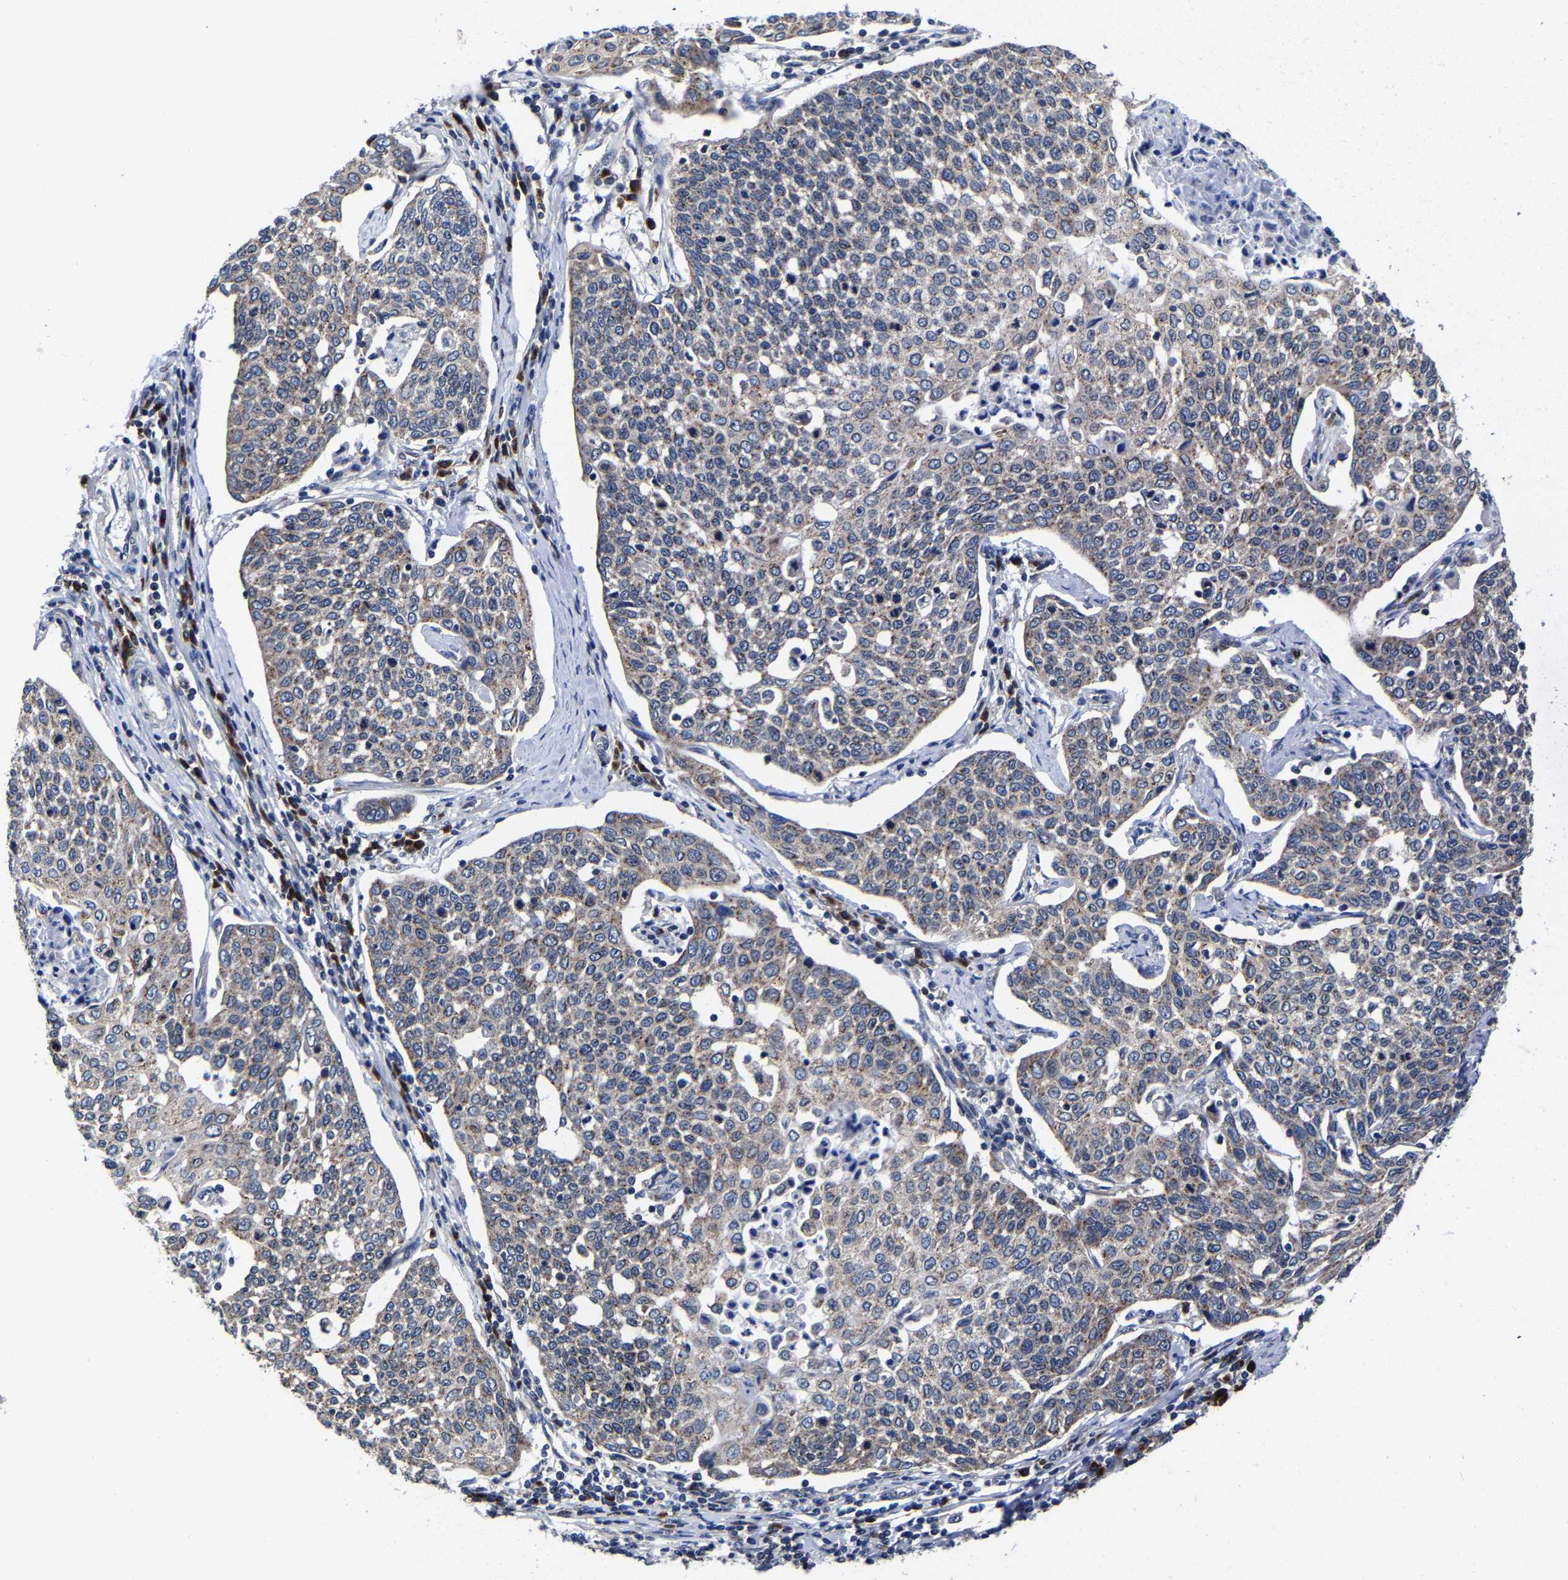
{"staining": {"intensity": "weak", "quantity": "<25%", "location": "cytoplasmic/membranous"}, "tissue": "cervical cancer", "cell_type": "Tumor cells", "image_type": "cancer", "snomed": [{"axis": "morphology", "description": "Squamous cell carcinoma, NOS"}, {"axis": "topography", "description": "Cervix"}], "caption": "Photomicrograph shows no significant protein expression in tumor cells of cervical squamous cell carcinoma.", "gene": "EBAG9", "patient": {"sex": "female", "age": 34}}